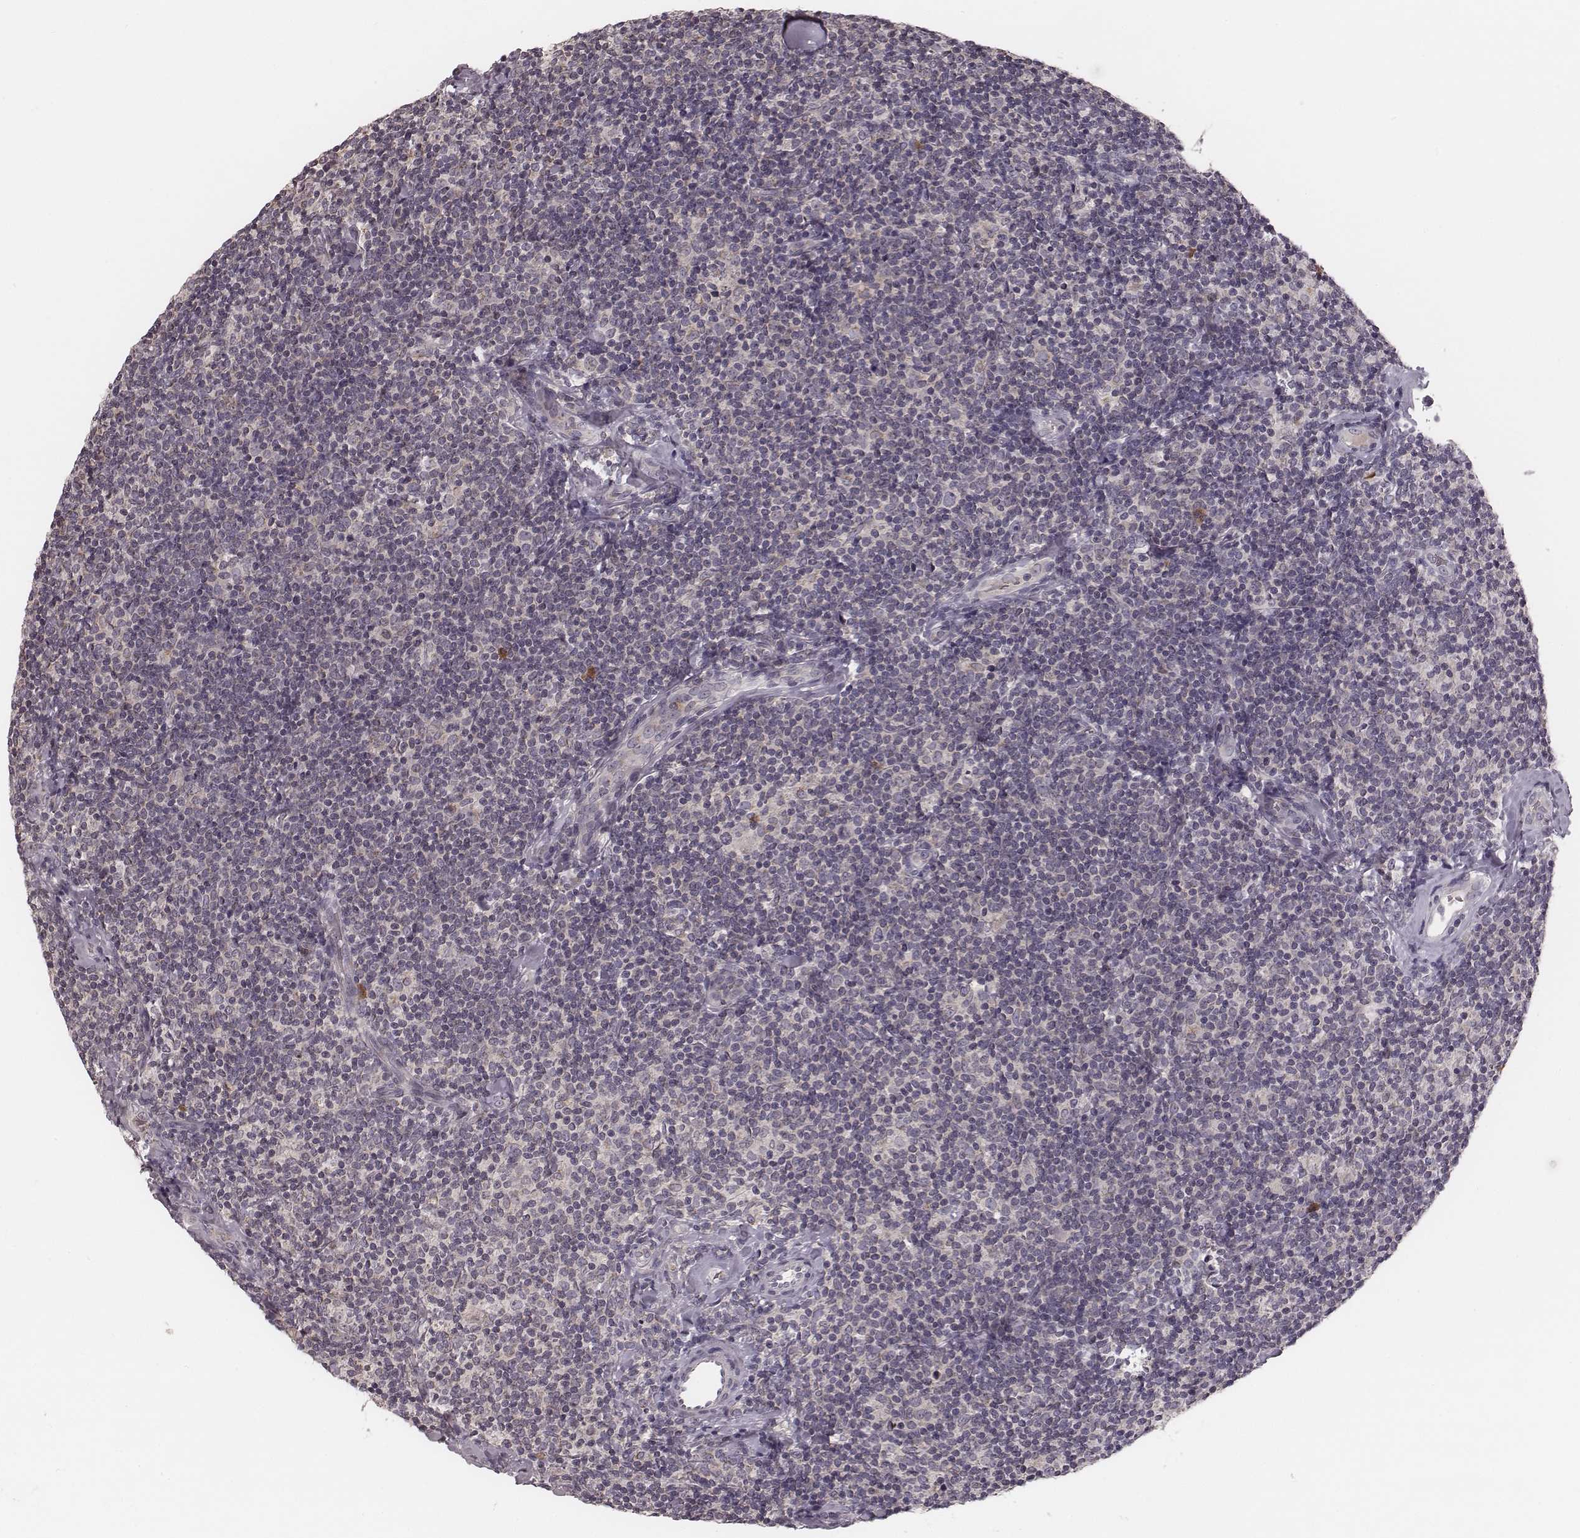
{"staining": {"intensity": "negative", "quantity": "none", "location": "none"}, "tissue": "lymphoma", "cell_type": "Tumor cells", "image_type": "cancer", "snomed": [{"axis": "morphology", "description": "Malignant lymphoma, non-Hodgkin's type, Low grade"}, {"axis": "topography", "description": "Lymph node"}], "caption": "Tumor cells show no significant positivity in malignant lymphoma, non-Hodgkin's type (low-grade). The staining was performed using DAB to visualize the protein expression in brown, while the nuclei were stained in blue with hematoxylin (Magnification: 20x).", "gene": "P2RX5", "patient": {"sex": "female", "age": 56}}